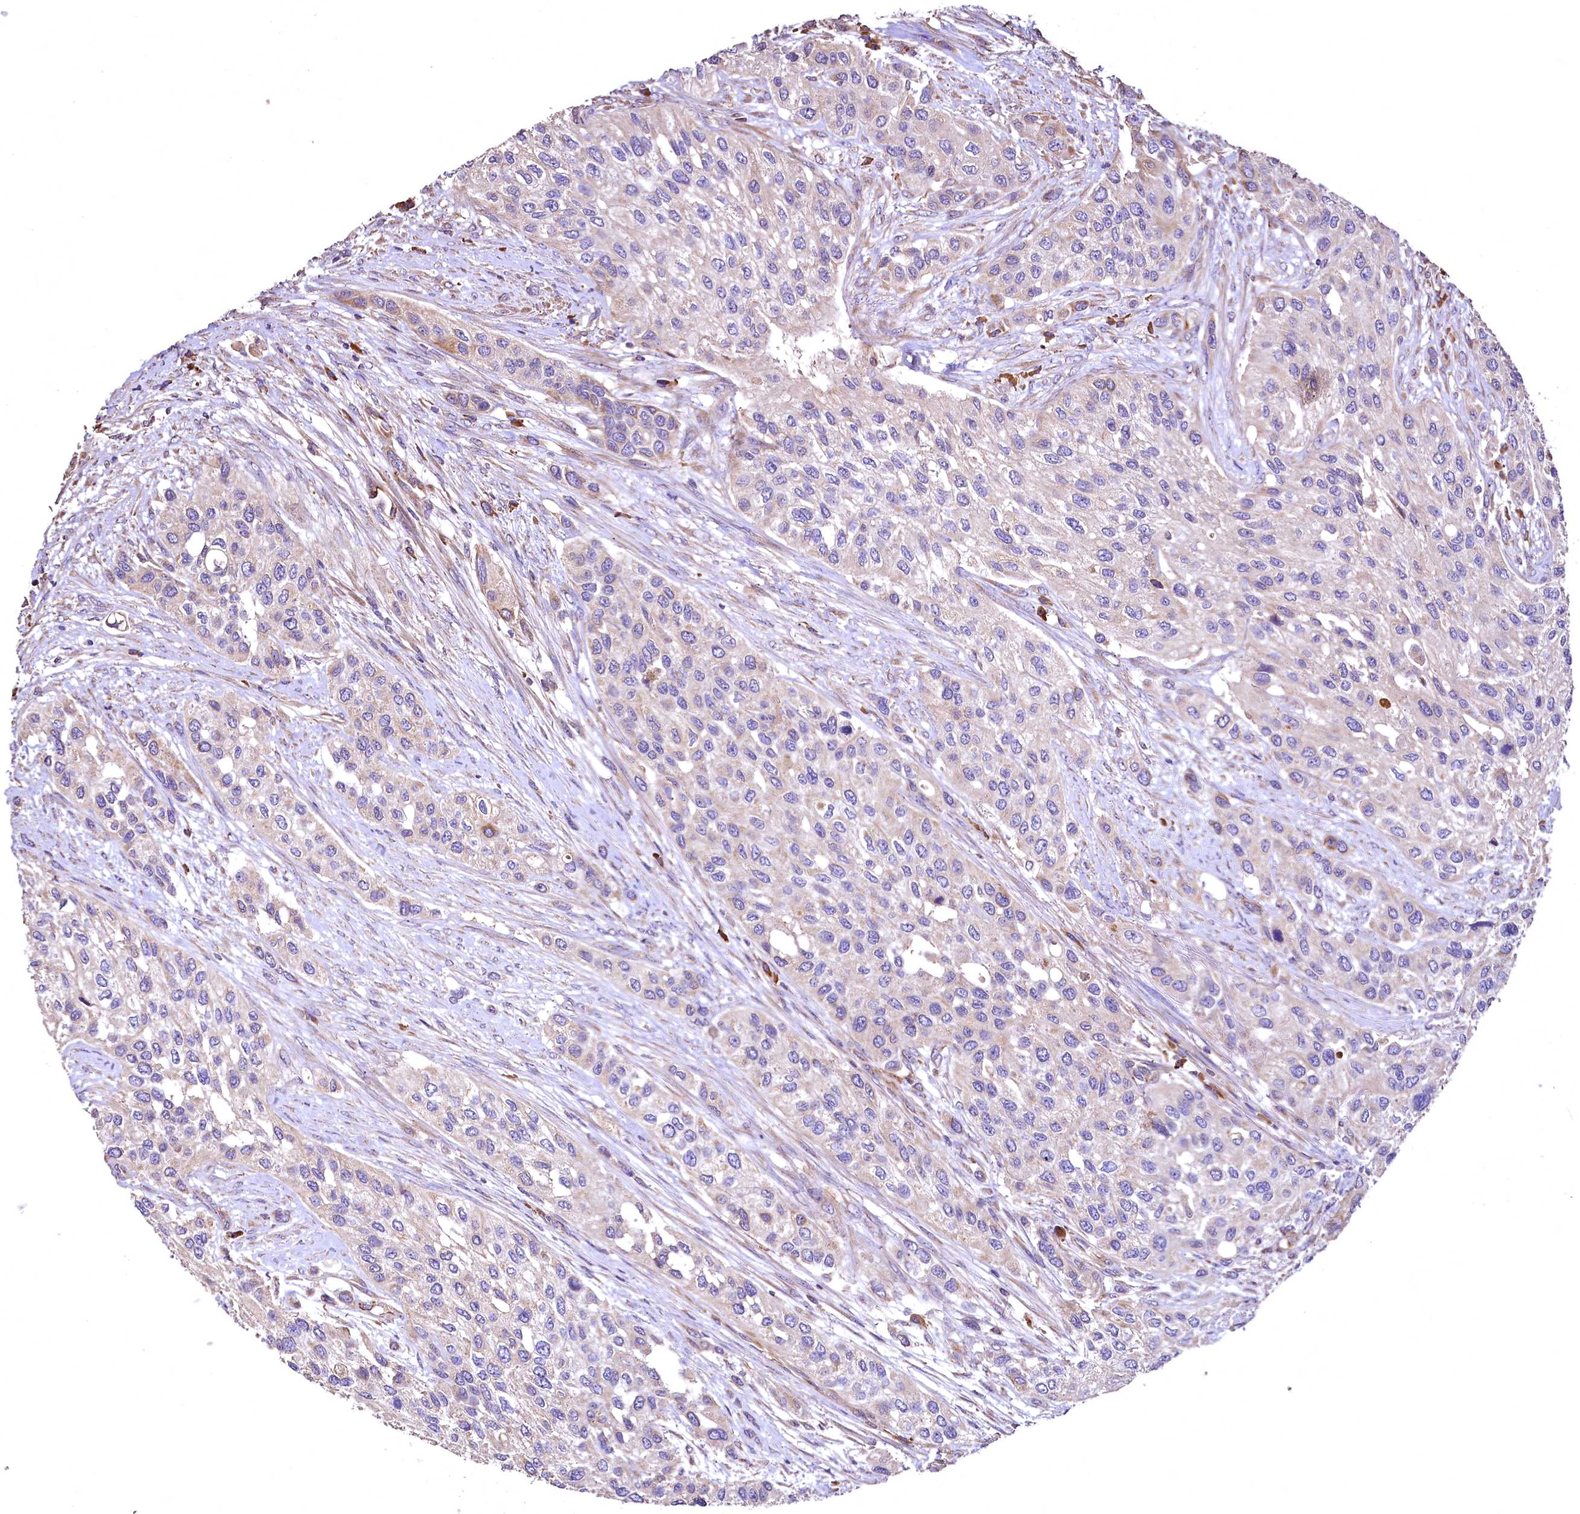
{"staining": {"intensity": "weak", "quantity": "25%-75%", "location": "cytoplasmic/membranous"}, "tissue": "urothelial cancer", "cell_type": "Tumor cells", "image_type": "cancer", "snomed": [{"axis": "morphology", "description": "Normal tissue, NOS"}, {"axis": "morphology", "description": "Urothelial carcinoma, High grade"}, {"axis": "topography", "description": "Vascular tissue"}, {"axis": "topography", "description": "Urinary bladder"}], "caption": "High-magnification brightfield microscopy of urothelial carcinoma (high-grade) stained with DAB (brown) and counterstained with hematoxylin (blue). tumor cells exhibit weak cytoplasmic/membranous staining is present in about25%-75% of cells. The staining is performed using DAB brown chromogen to label protein expression. The nuclei are counter-stained blue using hematoxylin.", "gene": "RASSF1", "patient": {"sex": "female", "age": 56}}